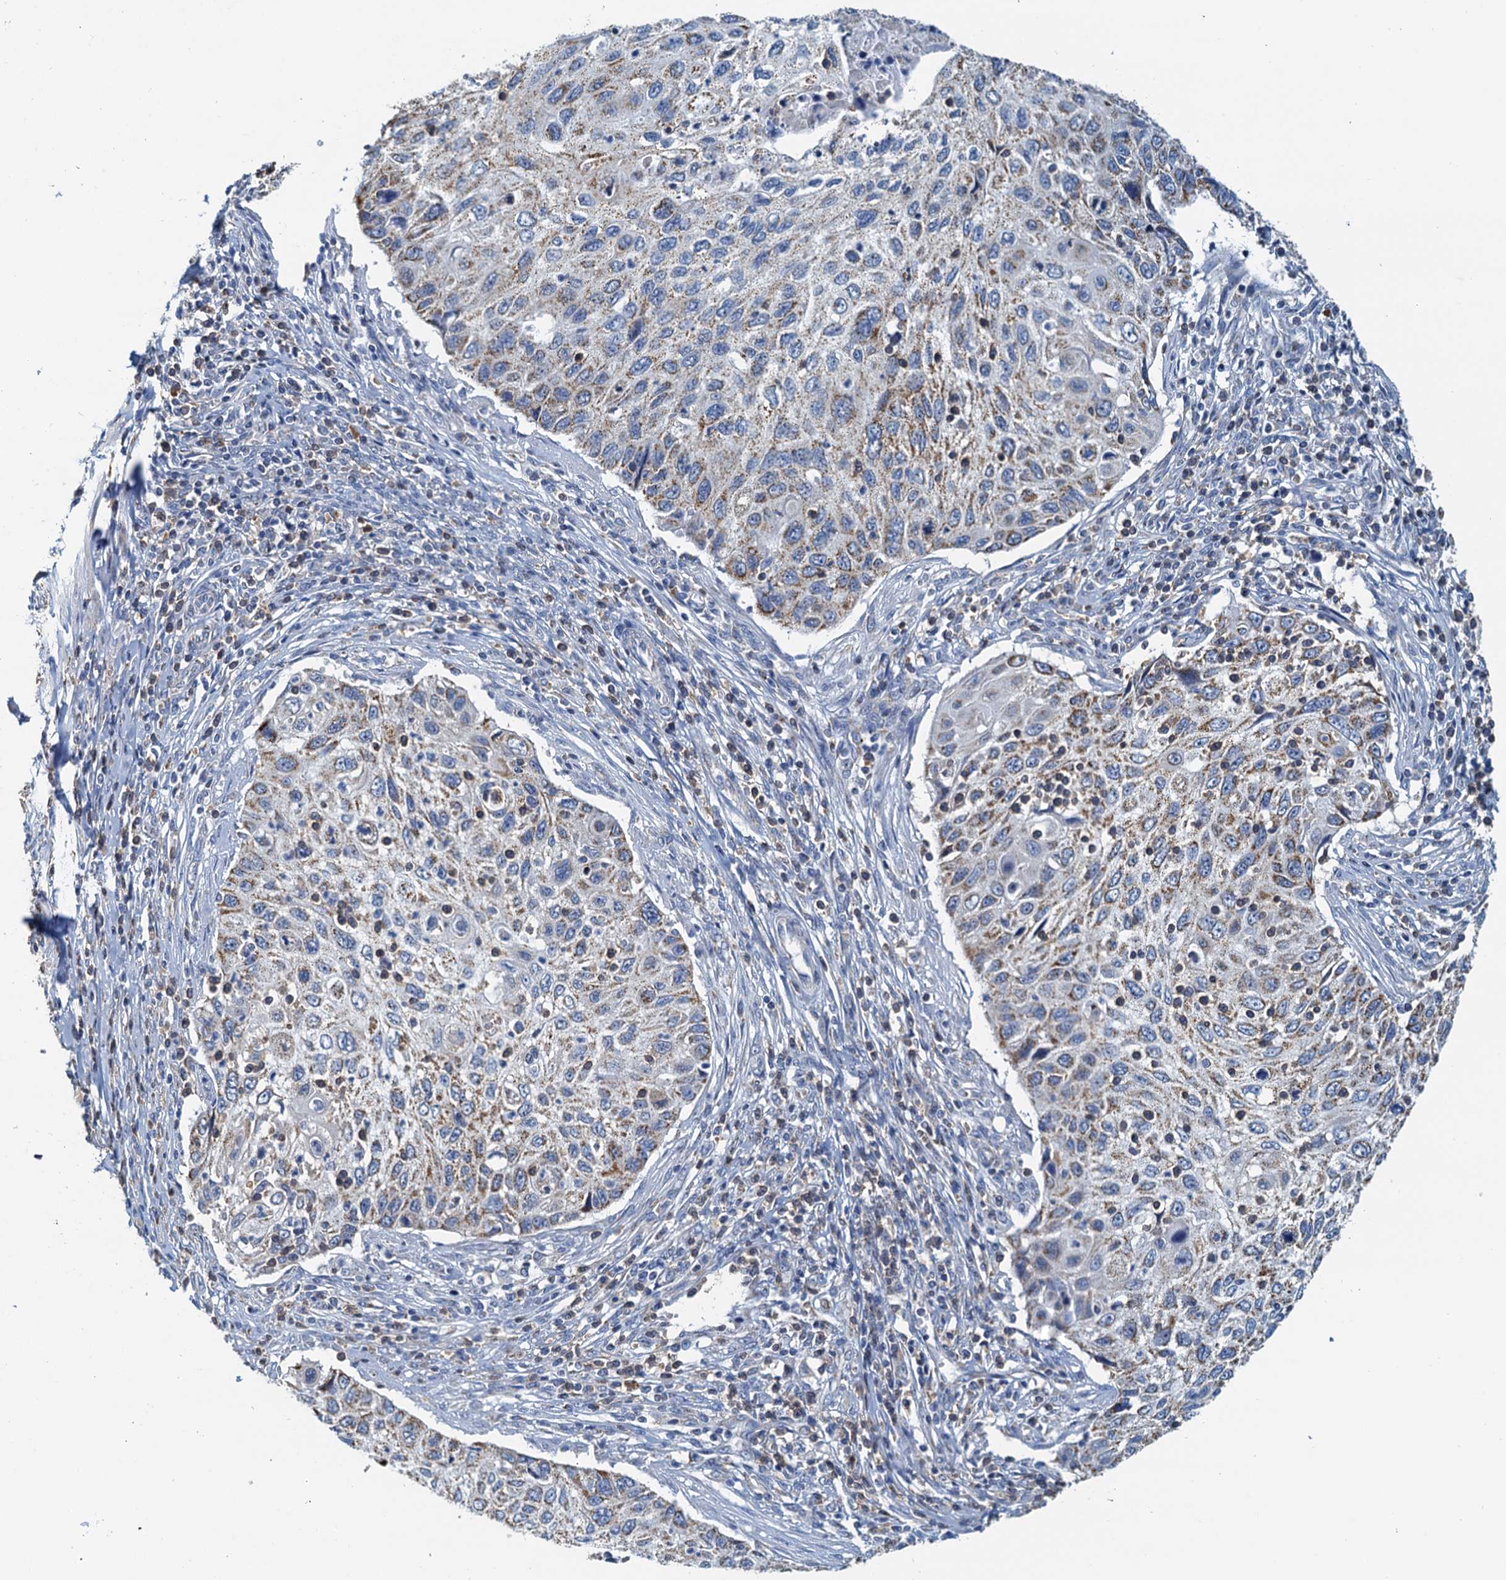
{"staining": {"intensity": "moderate", "quantity": "25%-75%", "location": "cytoplasmic/membranous"}, "tissue": "cervical cancer", "cell_type": "Tumor cells", "image_type": "cancer", "snomed": [{"axis": "morphology", "description": "Squamous cell carcinoma, NOS"}, {"axis": "topography", "description": "Cervix"}], "caption": "Tumor cells exhibit medium levels of moderate cytoplasmic/membranous staining in about 25%-75% of cells in human cervical cancer.", "gene": "POC1A", "patient": {"sex": "female", "age": 70}}